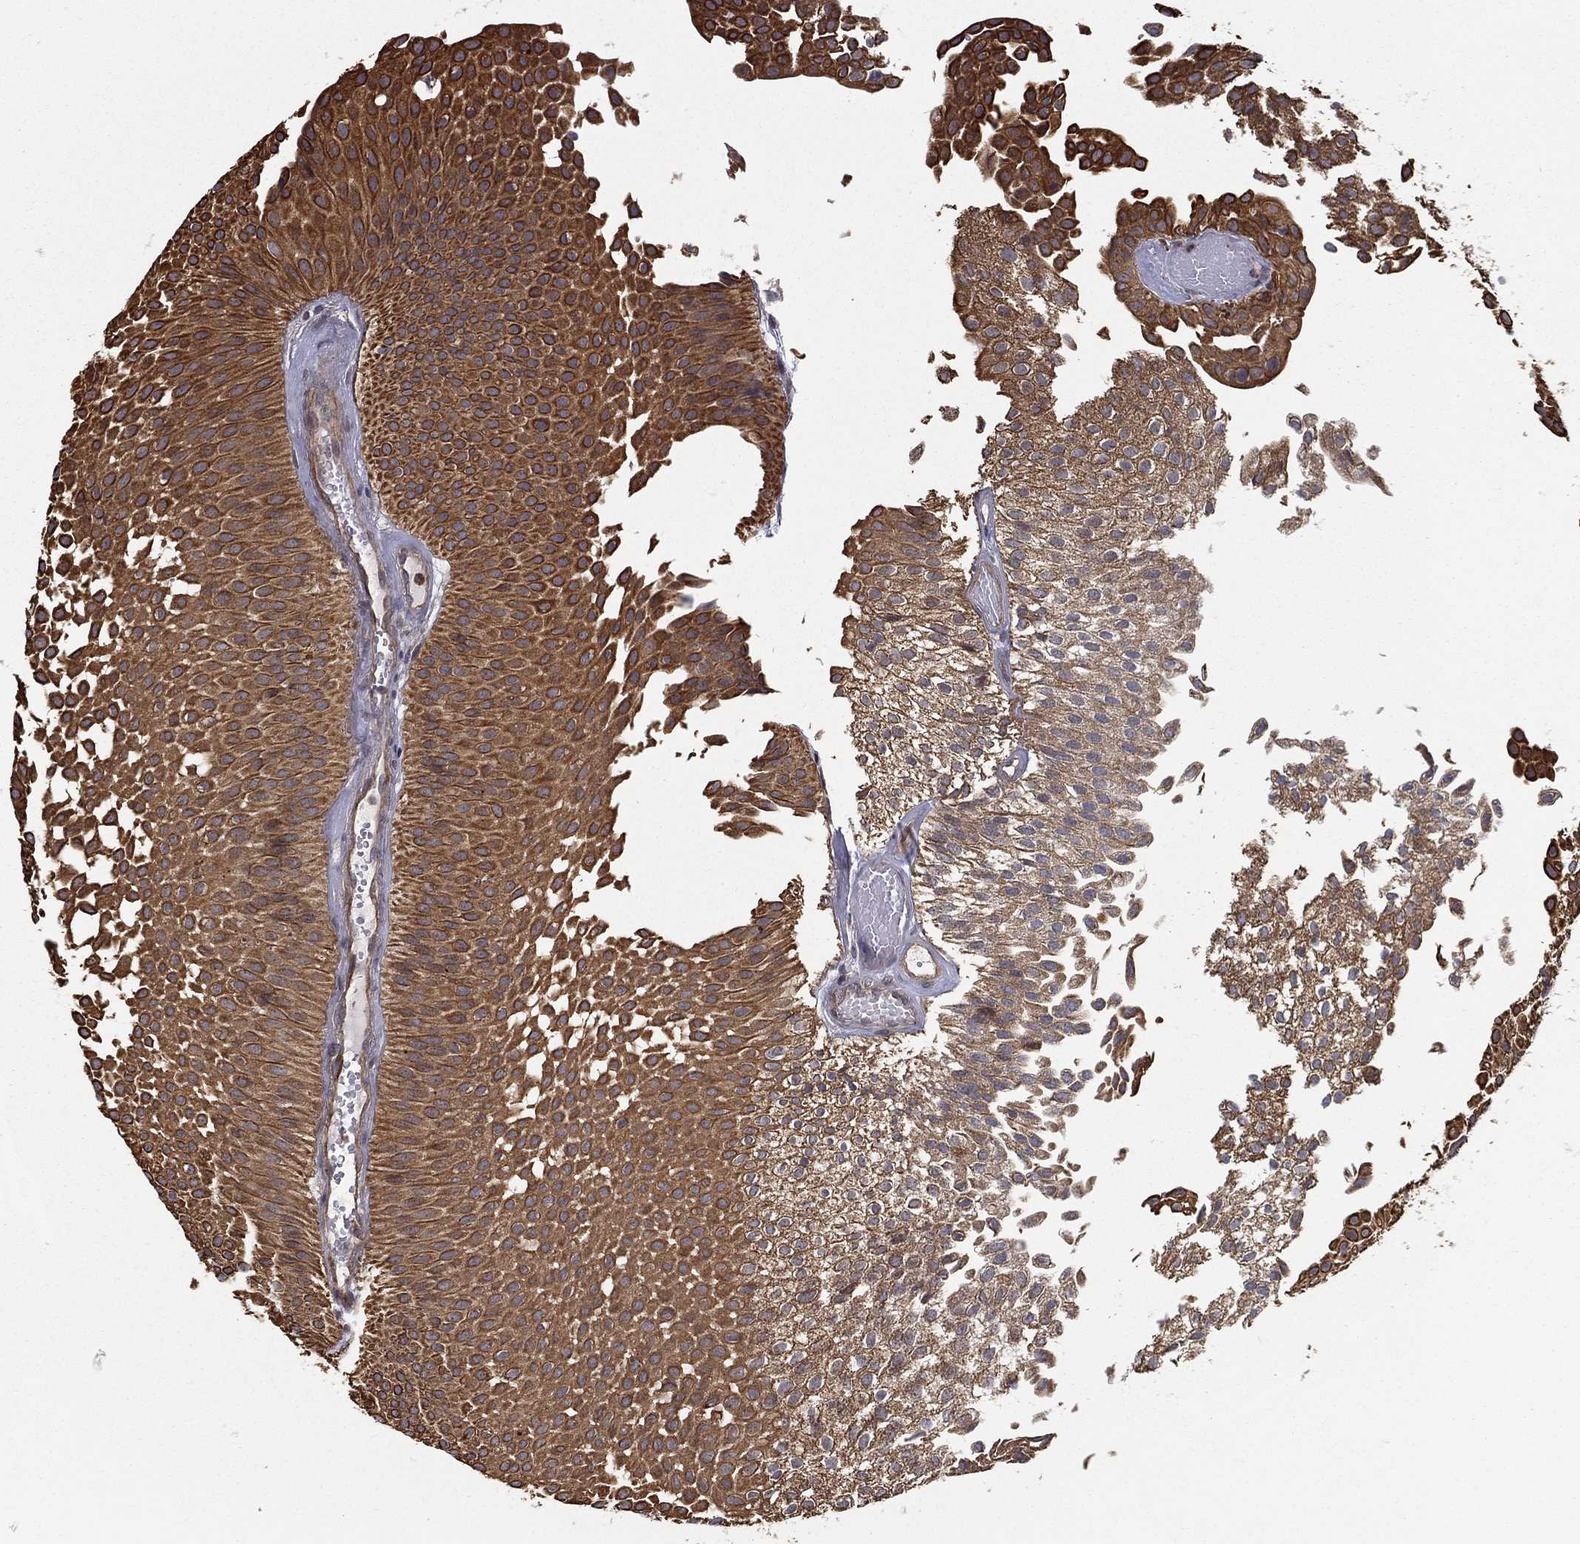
{"staining": {"intensity": "strong", "quantity": ">75%", "location": "cytoplasmic/membranous"}, "tissue": "urothelial cancer", "cell_type": "Tumor cells", "image_type": "cancer", "snomed": [{"axis": "morphology", "description": "Urothelial carcinoma, Low grade"}, {"axis": "topography", "description": "Urinary bladder"}], "caption": "A micrograph of human urothelial cancer stained for a protein displays strong cytoplasmic/membranous brown staining in tumor cells.", "gene": "UACA", "patient": {"sex": "male", "age": 64}}